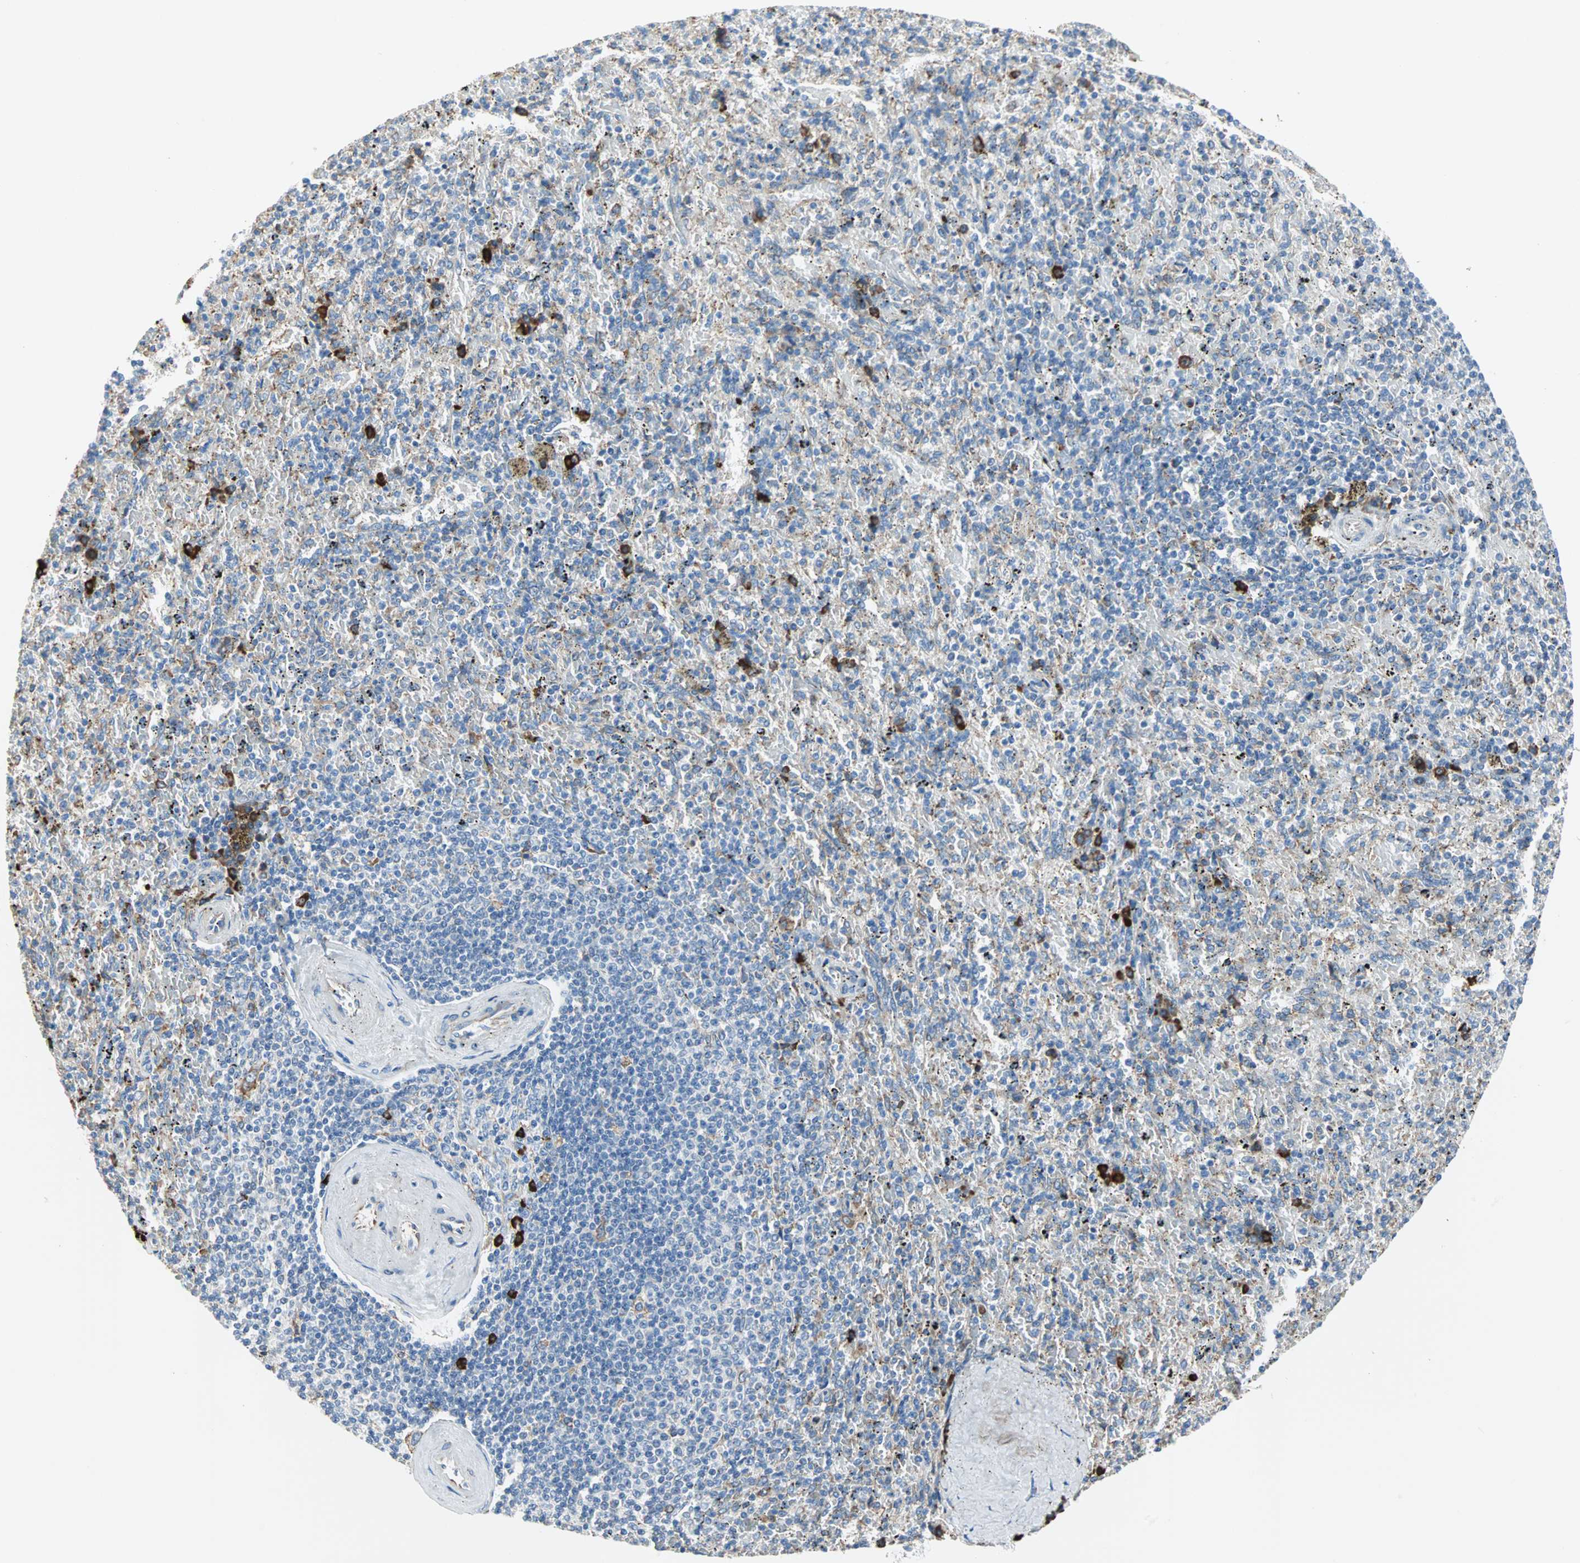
{"staining": {"intensity": "weak", "quantity": ">75%", "location": "cytoplasmic/membranous"}, "tissue": "spleen", "cell_type": "Cells in red pulp", "image_type": "normal", "snomed": [{"axis": "morphology", "description": "Normal tissue, NOS"}, {"axis": "topography", "description": "Spleen"}], "caption": "Protein staining by IHC displays weak cytoplasmic/membranous positivity in approximately >75% of cells in red pulp in benign spleen.", "gene": "PLCXD1", "patient": {"sex": "female", "age": 43}}